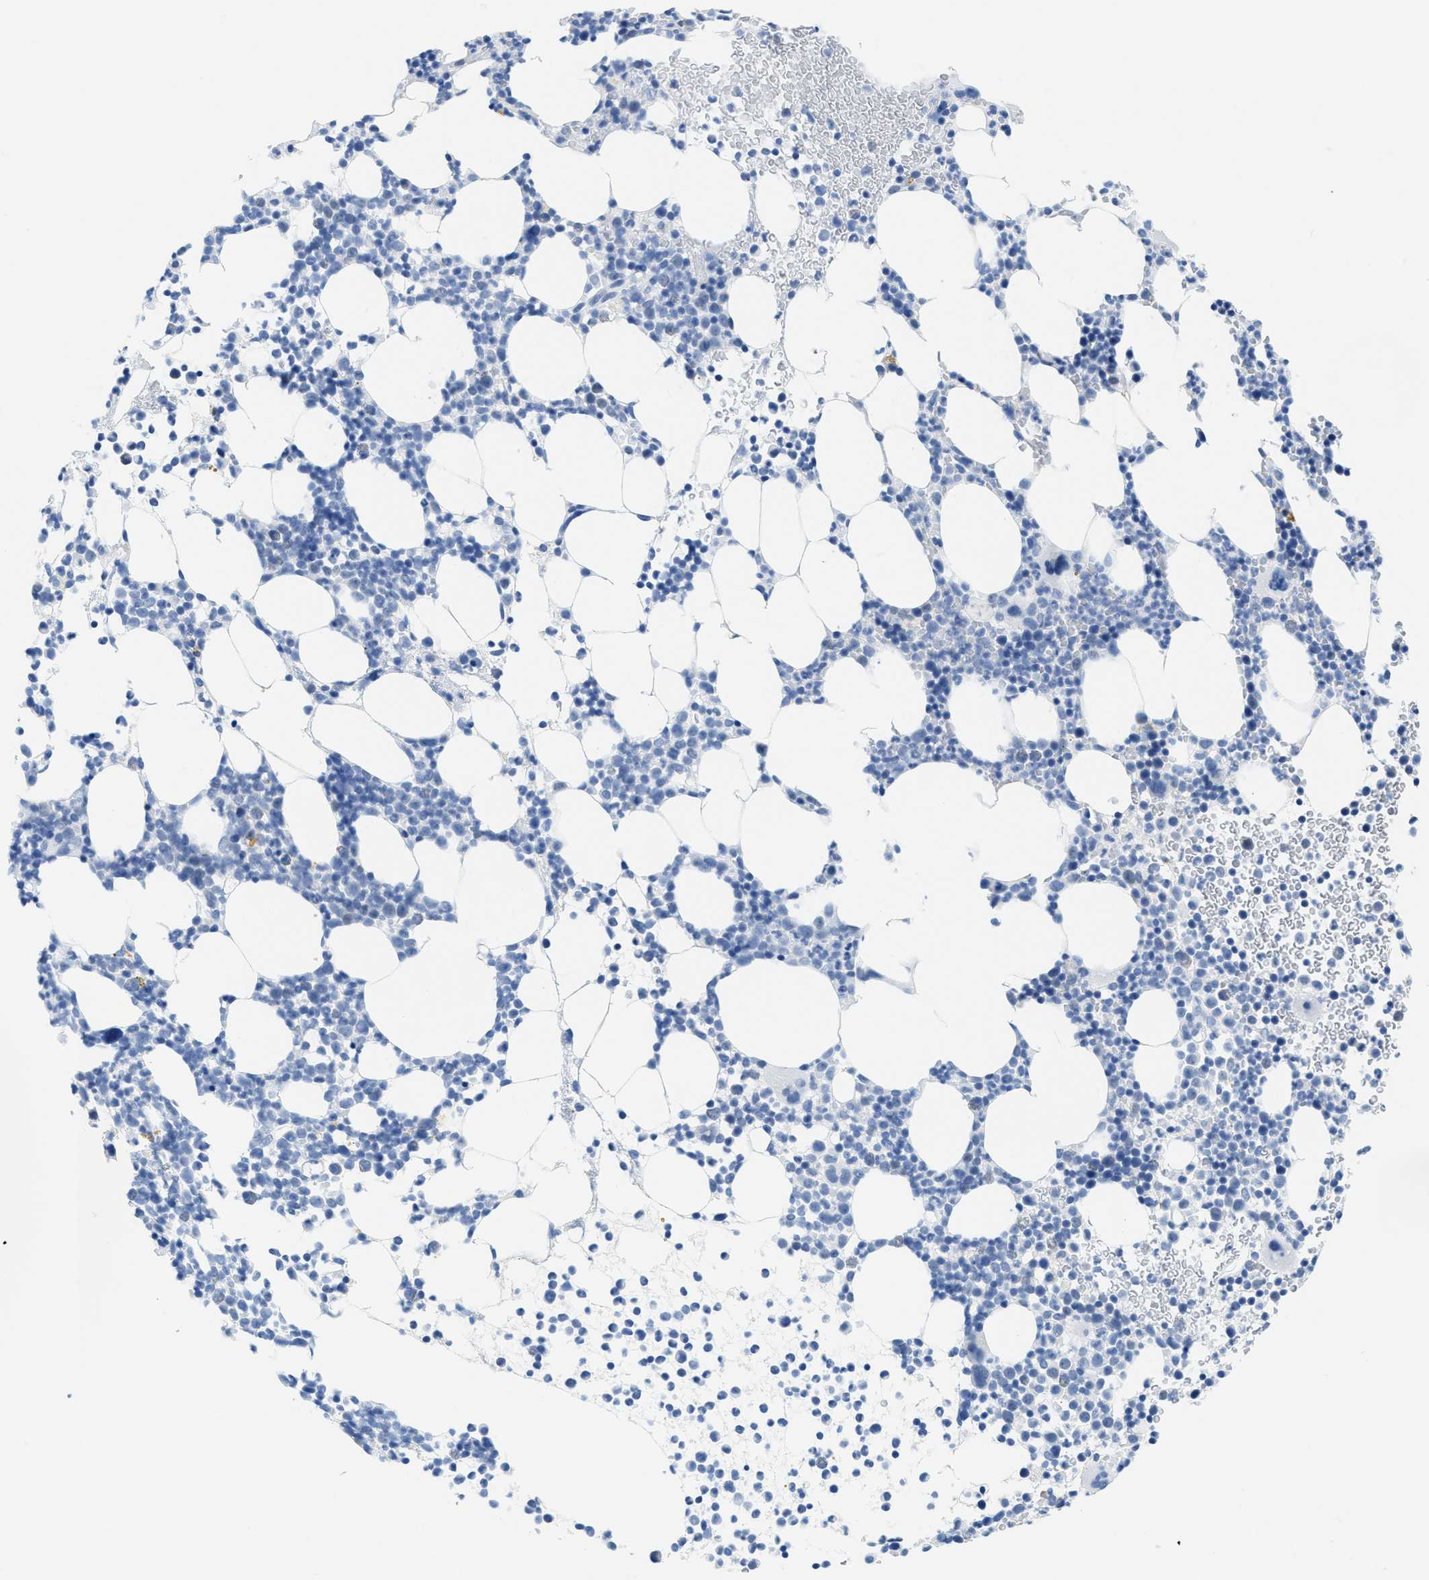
{"staining": {"intensity": "negative", "quantity": "none", "location": "none"}, "tissue": "bone marrow", "cell_type": "Hematopoietic cells", "image_type": "normal", "snomed": [{"axis": "morphology", "description": "Normal tissue, NOS"}, {"axis": "morphology", "description": "Inflammation, NOS"}, {"axis": "topography", "description": "Bone marrow"}], "caption": "This is an immunohistochemistry photomicrograph of benign human bone marrow. There is no positivity in hematopoietic cells.", "gene": "WDR4", "patient": {"sex": "female", "age": 67}}